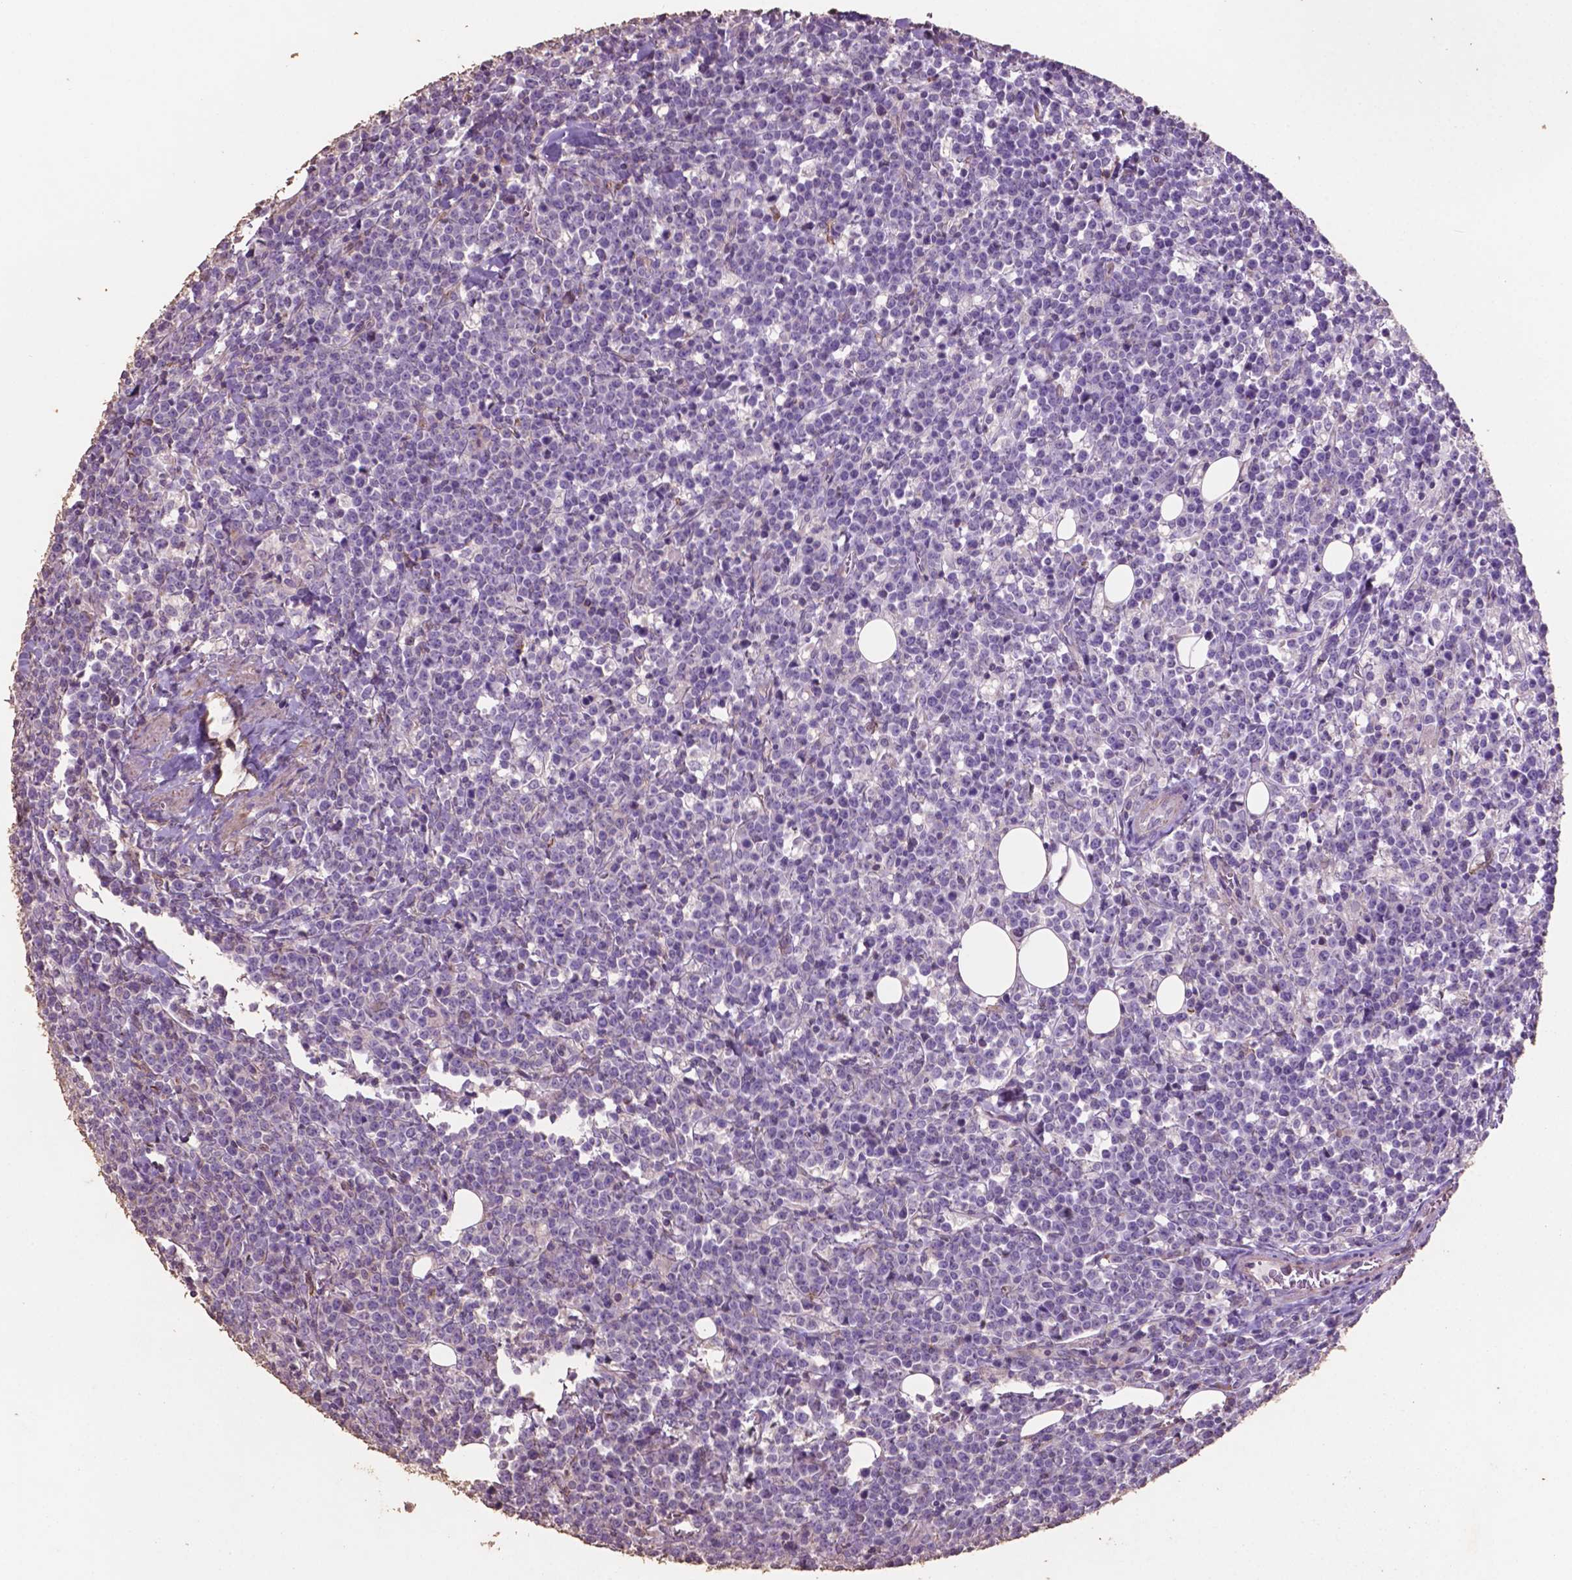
{"staining": {"intensity": "negative", "quantity": "none", "location": "none"}, "tissue": "lymphoma", "cell_type": "Tumor cells", "image_type": "cancer", "snomed": [{"axis": "morphology", "description": "Malignant lymphoma, non-Hodgkin's type, High grade"}, {"axis": "topography", "description": "Small intestine"}], "caption": "This is an IHC photomicrograph of human lymphoma. There is no staining in tumor cells.", "gene": "COMMD4", "patient": {"sex": "female", "age": 56}}